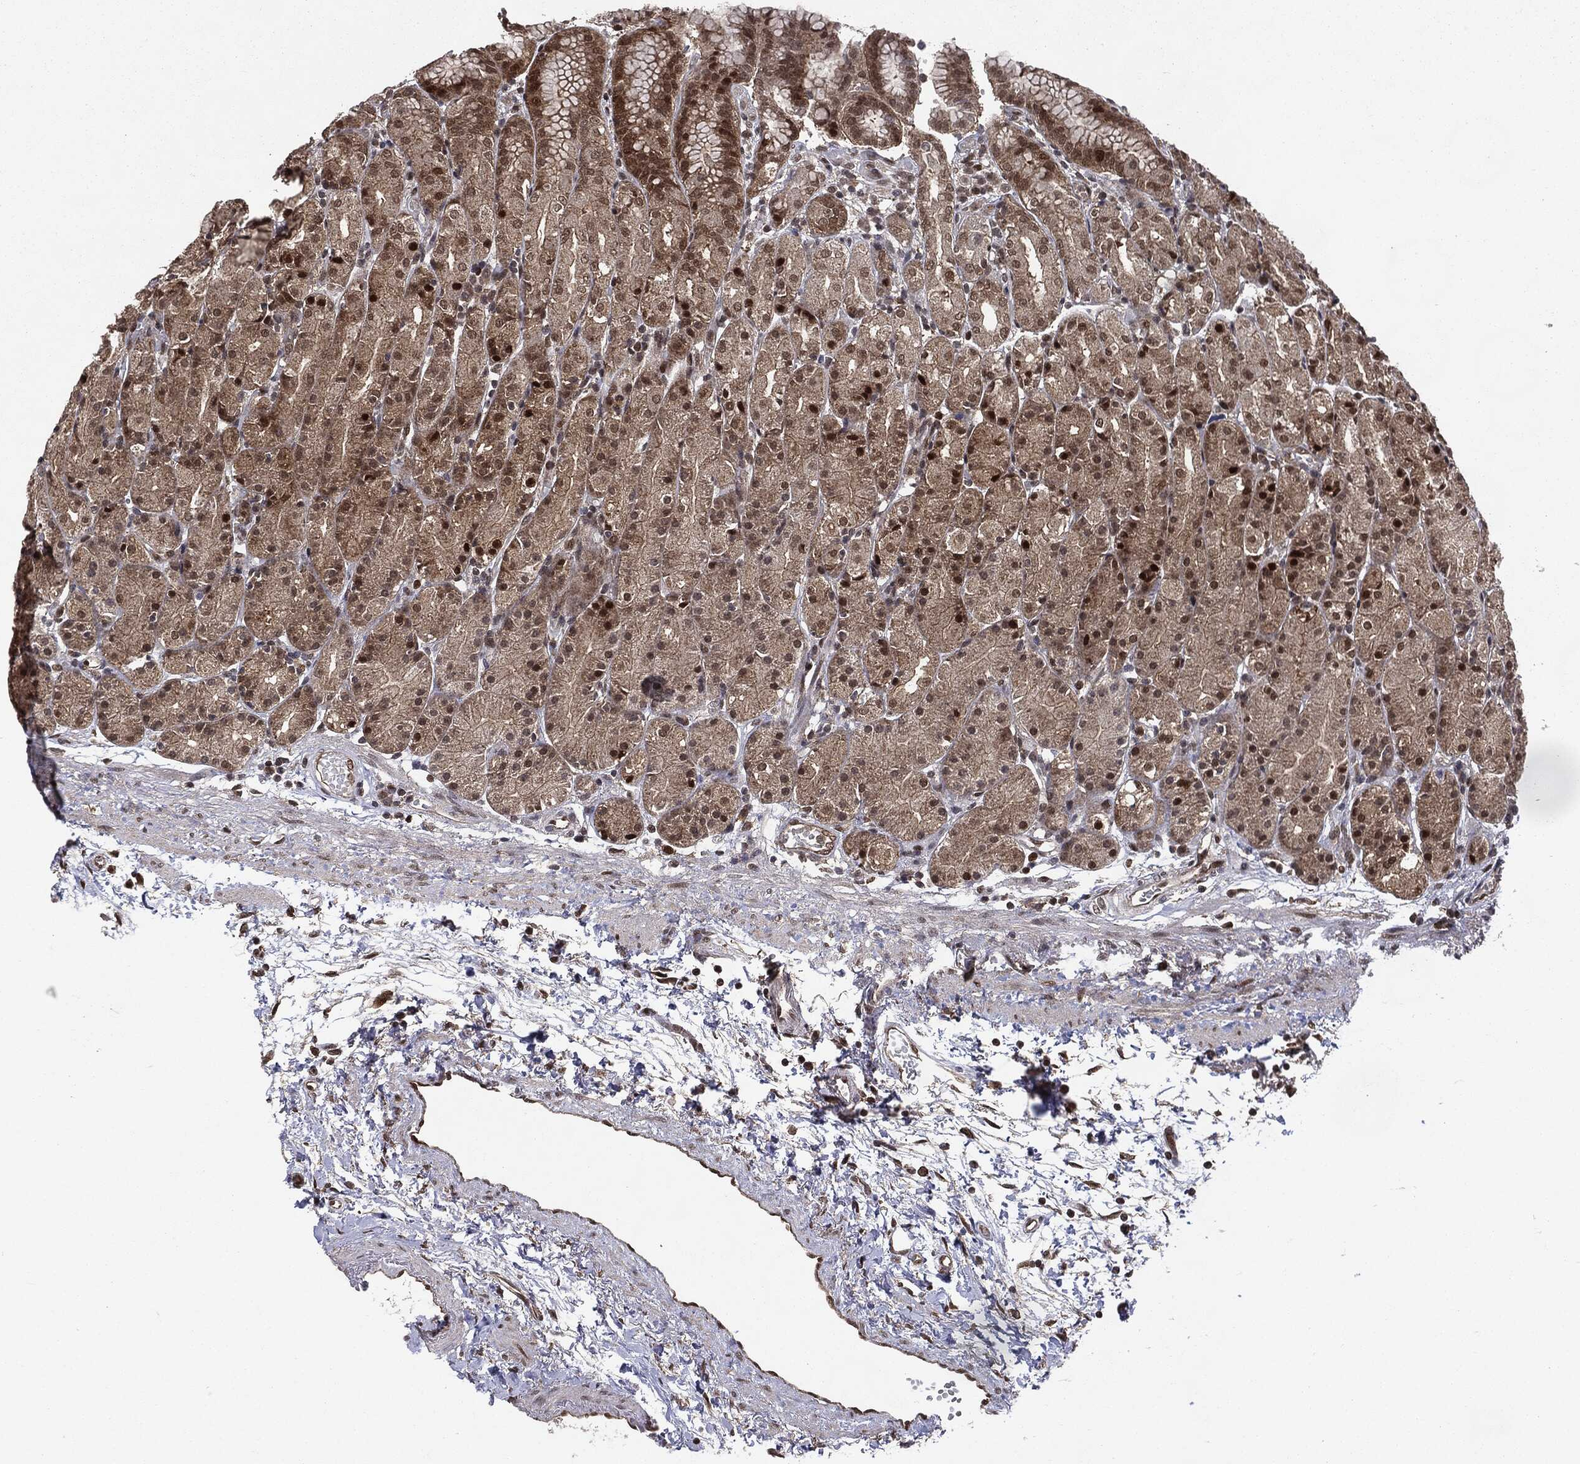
{"staining": {"intensity": "weak", "quantity": "25%-75%", "location": "cytoplasmic/membranous,nuclear"}, "tissue": "stomach", "cell_type": "Glandular cells", "image_type": "normal", "snomed": [{"axis": "morphology", "description": "Normal tissue, NOS"}, {"axis": "morphology", "description": "Adenocarcinoma, NOS"}, {"axis": "topography", "description": "Stomach"}], "caption": "Protein expression analysis of unremarkable human stomach reveals weak cytoplasmic/membranous,nuclear expression in about 25%-75% of glandular cells. (Stains: DAB in brown, nuclei in blue, Microscopy: brightfield microscopy at high magnification).", "gene": "PTPA", "patient": {"sex": "female", "age": 81}}